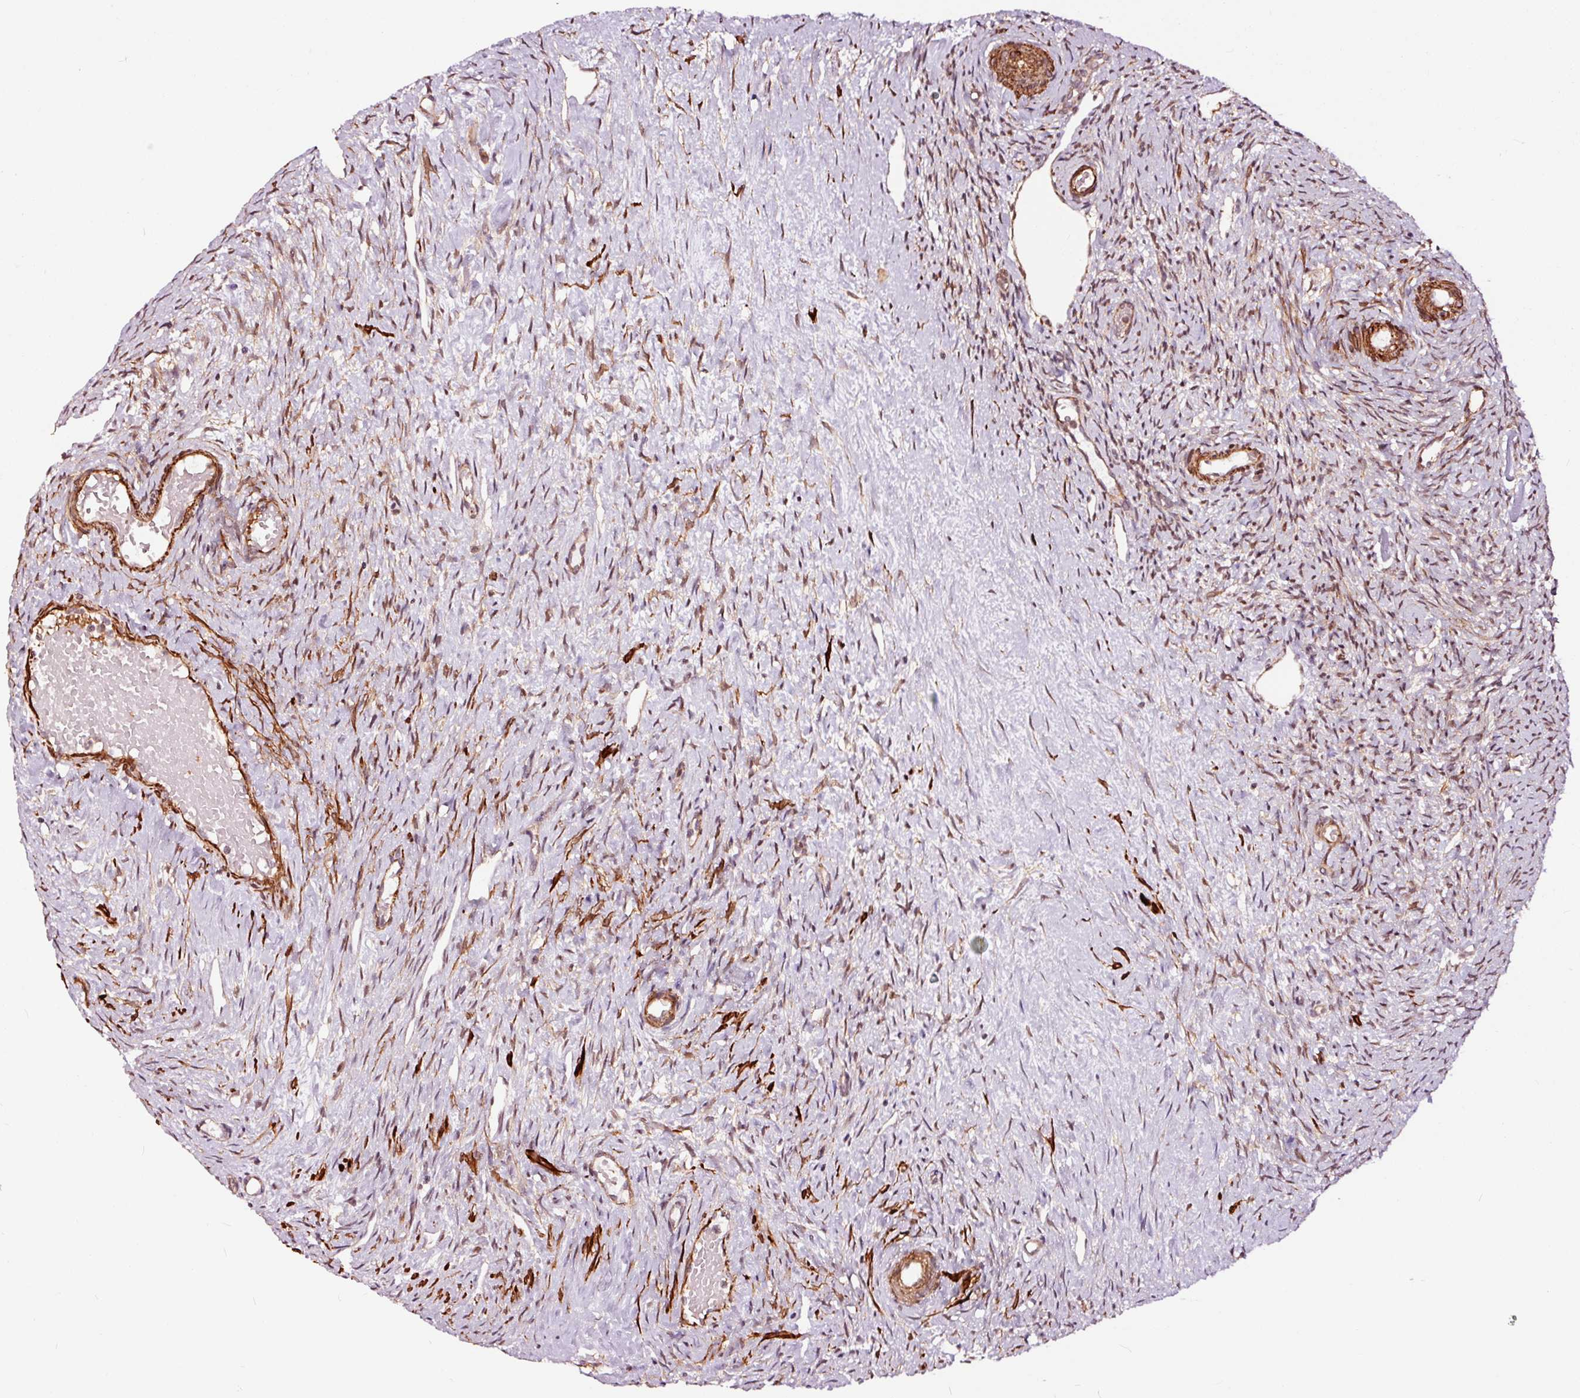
{"staining": {"intensity": "strong", "quantity": ">75%", "location": "cytoplasmic/membranous,nuclear"}, "tissue": "ovary", "cell_type": "Follicle cells", "image_type": "normal", "snomed": [{"axis": "morphology", "description": "Normal tissue, NOS"}, {"axis": "topography", "description": "Ovary"}], "caption": "This photomicrograph shows immunohistochemistry (IHC) staining of normal human ovary, with high strong cytoplasmic/membranous,nuclear staining in approximately >75% of follicle cells.", "gene": "TPM1", "patient": {"sex": "female", "age": 51}}